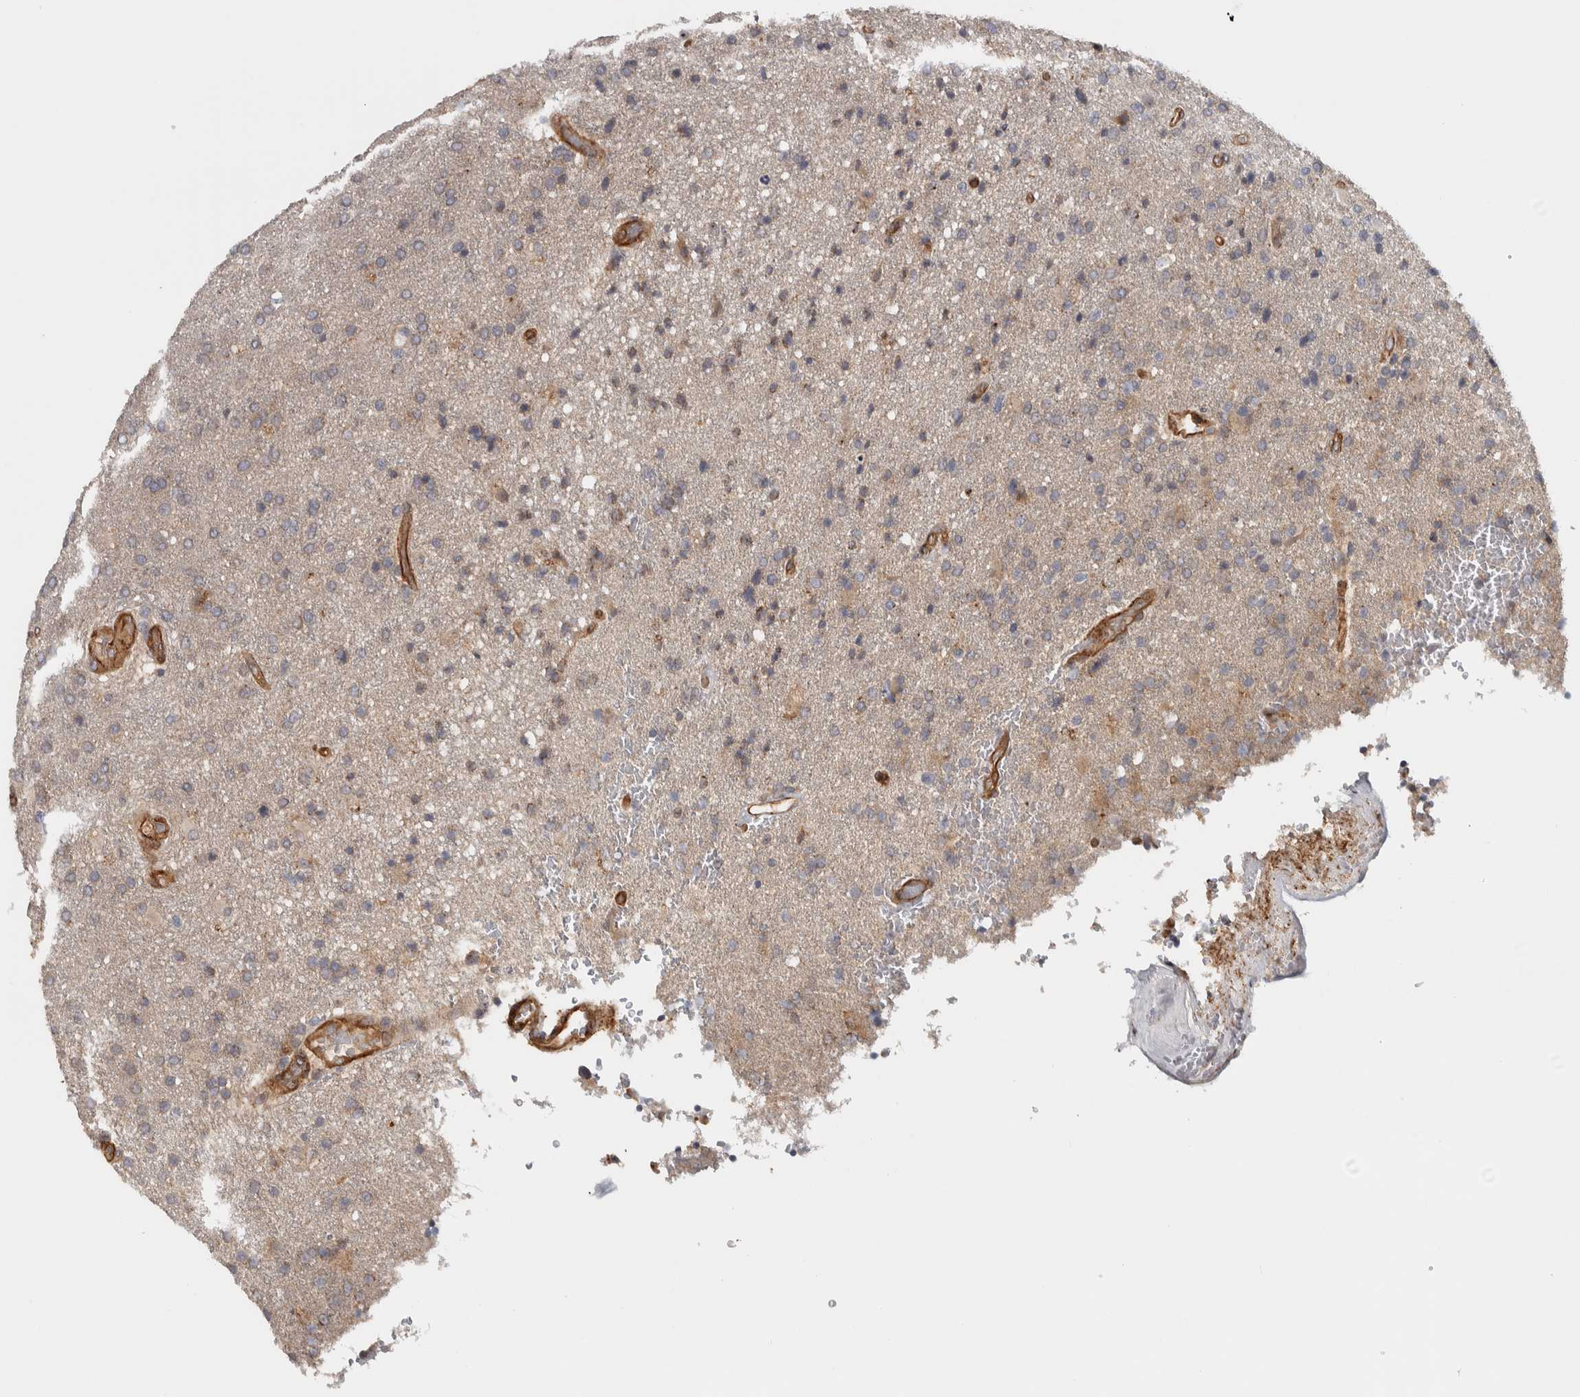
{"staining": {"intensity": "moderate", "quantity": "<25%", "location": "cytoplasmic/membranous"}, "tissue": "glioma", "cell_type": "Tumor cells", "image_type": "cancer", "snomed": [{"axis": "morphology", "description": "Glioma, malignant, High grade"}, {"axis": "topography", "description": "Brain"}], "caption": "A brown stain labels moderate cytoplasmic/membranous expression of a protein in human glioma tumor cells.", "gene": "CHMP4C", "patient": {"sex": "male", "age": 72}}